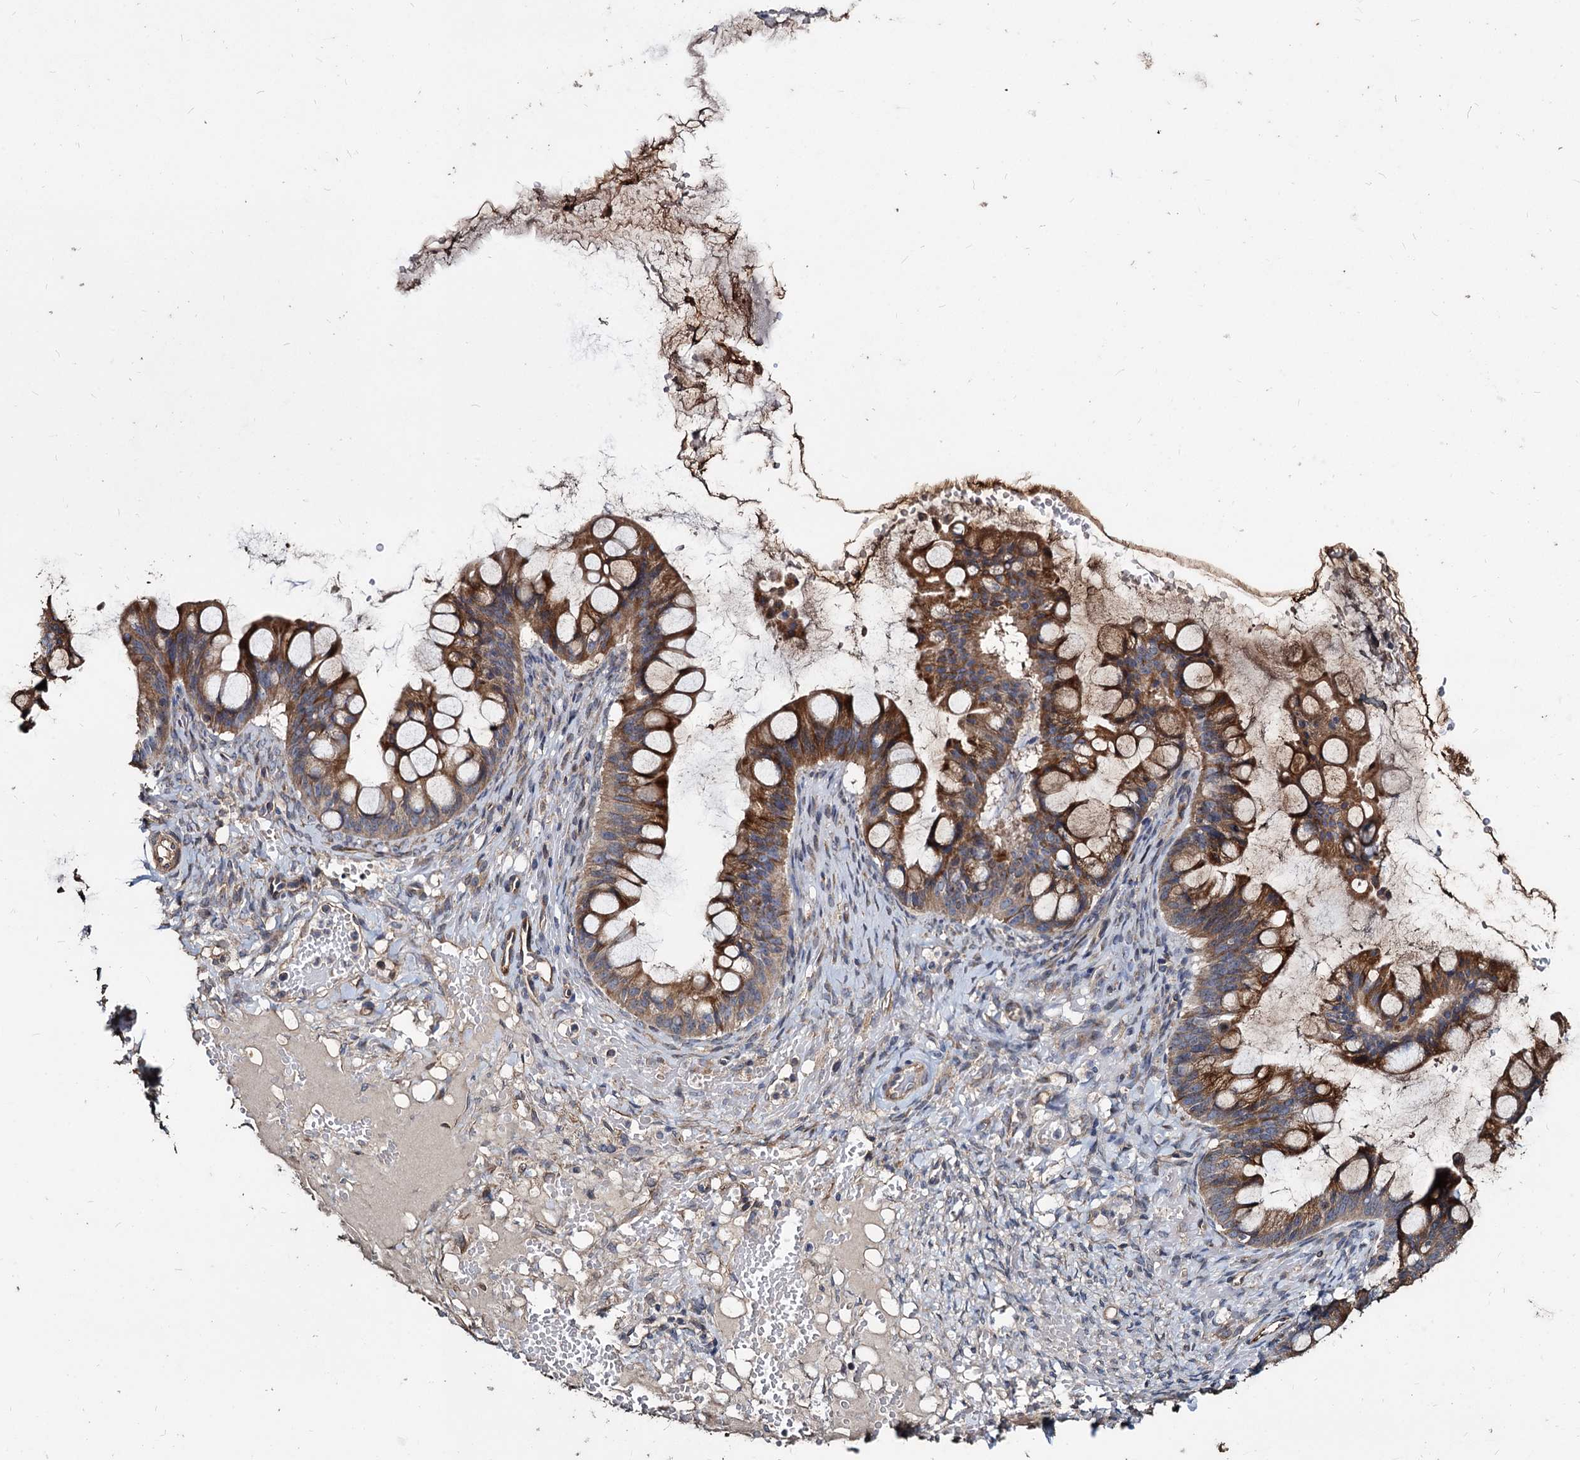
{"staining": {"intensity": "moderate", "quantity": ">75%", "location": "cytoplasmic/membranous"}, "tissue": "ovarian cancer", "cell_type": "Tumor cells", "image_type": "cancer", "snomed": [{"axis": "morphology", "description": "Cystadenocarcinoma, mucinous, NOS"}, {"axis": "topography", "description": "Ovary"}], "caption": "A brown stain labels moderate cytoplasmic/membranous positivity of a protein in ovarian cancer tumor cells.", "gene": "DEPDC4", "patient": {"sex": "female", "age": 73}}